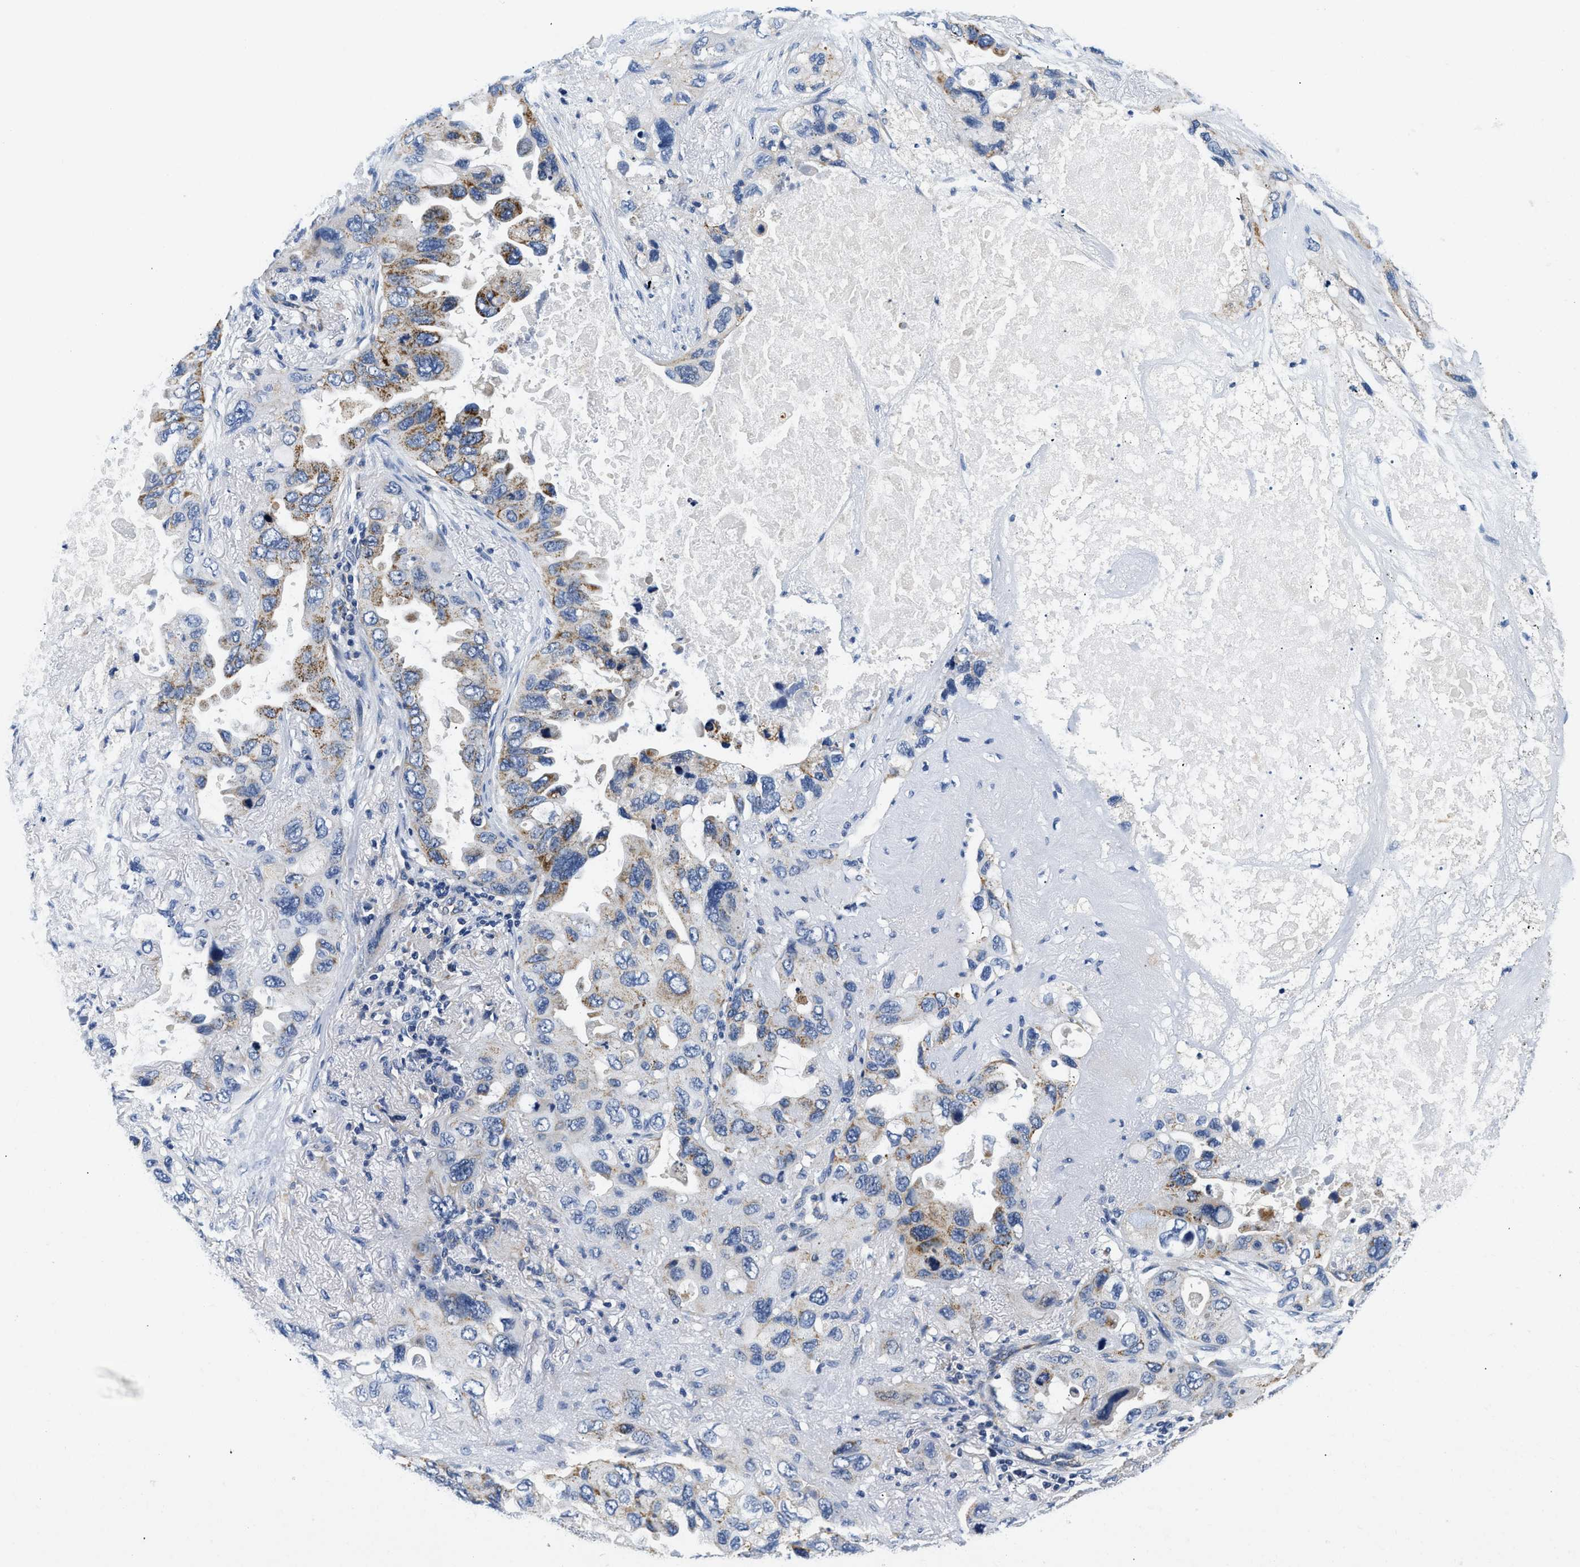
{"staining": {"intensity": "moderate", "quantity": "25%-75%", "location": "cytoplasmic/membranous"}, "tissue": "lung cancer", "cell_type": "Tumor cells", "image_type": "cancer", "snomed": [{"axis": "morphology", "description": "Squamous cell carcinoma, NOS"}, {"axis": "topography", "description": "Lung"}], "caption": "Moderate cytoplasmic/membranous expression for a protein is appreciated in about 25%-75% of tumor cells of squamous cell carcinoma (lung) using IHC.", "gene": "PDP1", "patient": {"sex": "female", "age": 73}}